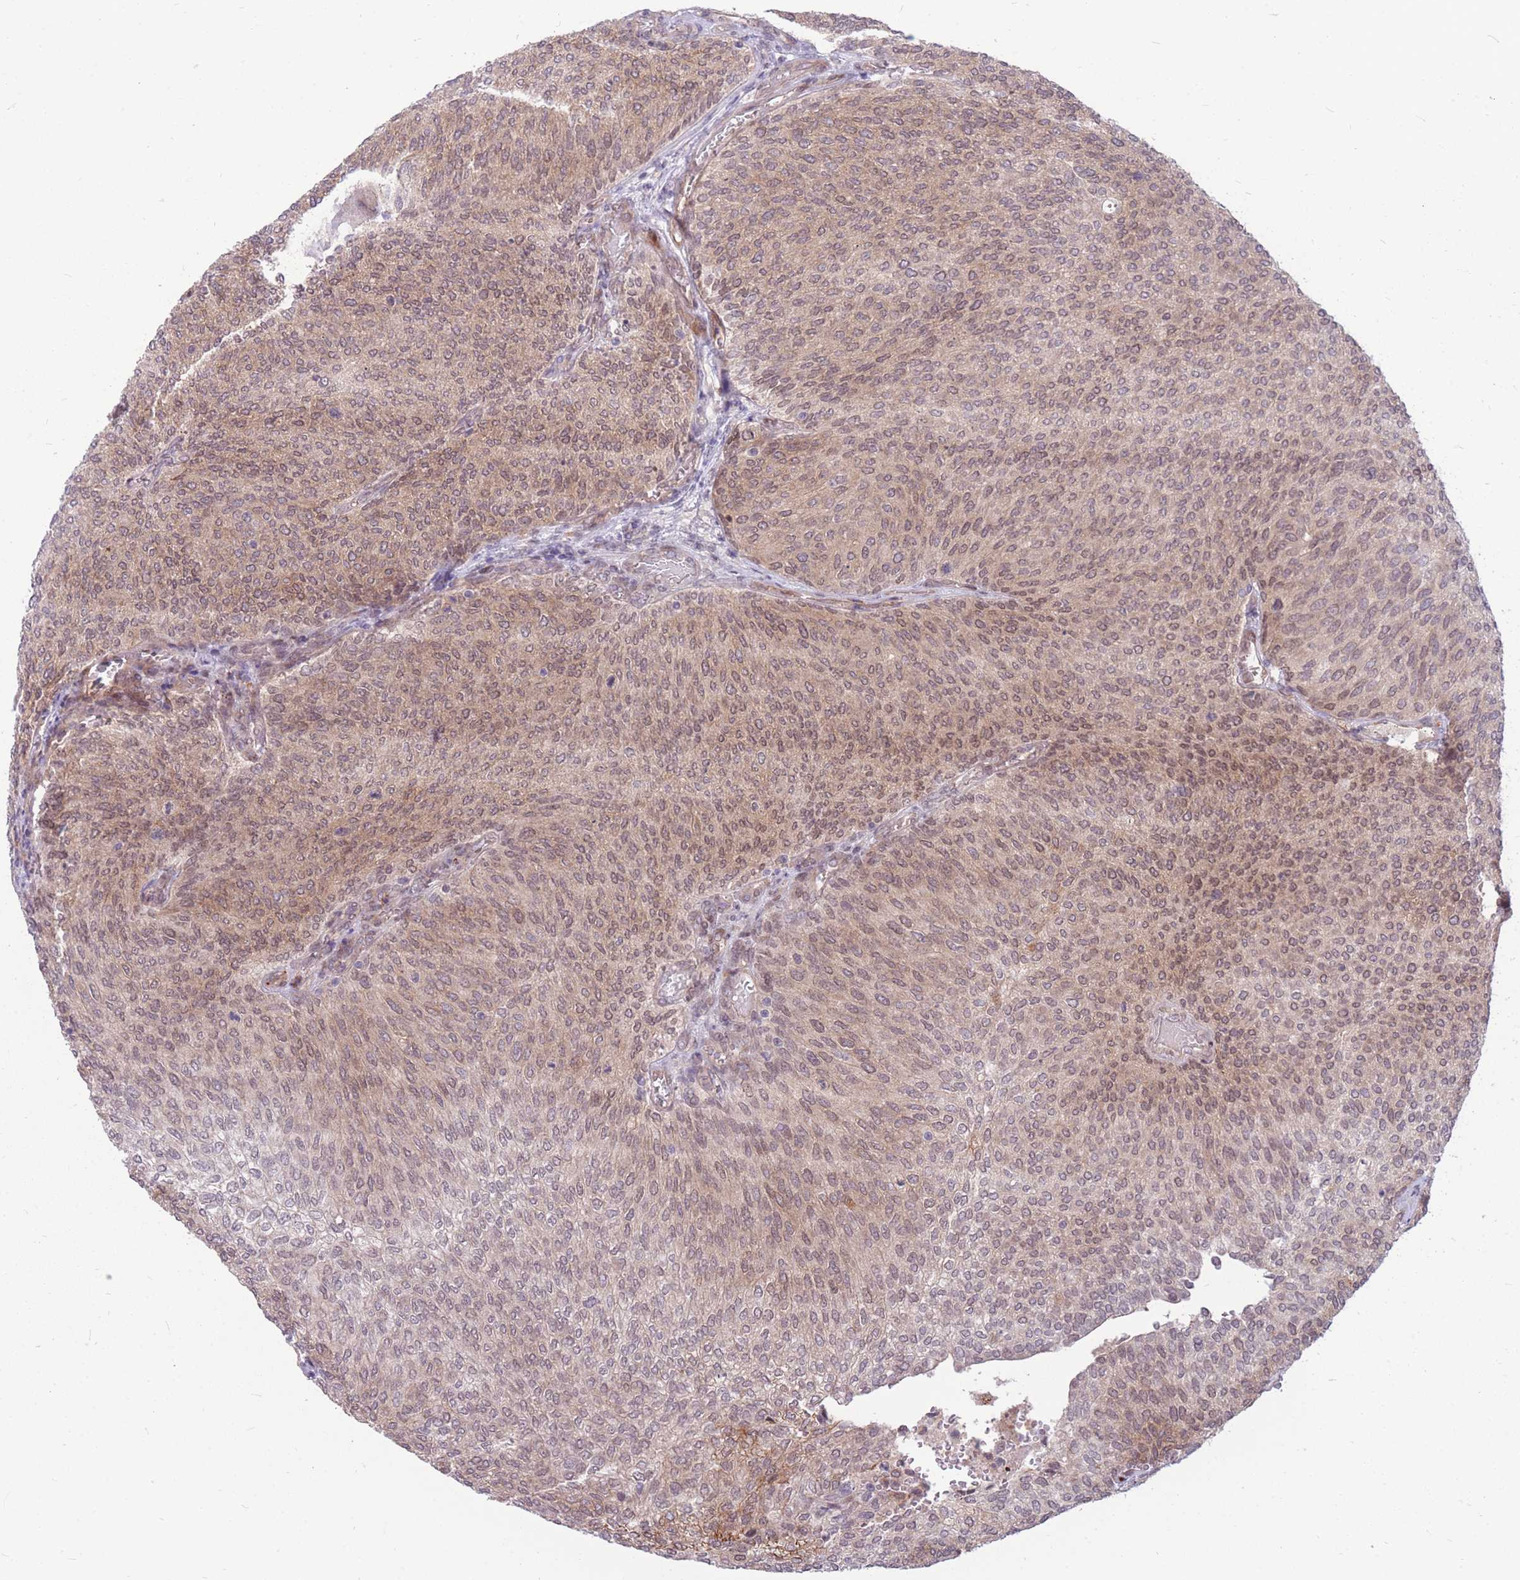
{"staining": {"intensity": "moderate", "quantity": ">75%", "location": "cytoplasmic/membranous,nuclear"}, "tissue": "urothelial cancer", "cell_type": "Tumor cells", "image_type": "cancer", "snomed": [{"axis": "morphology", "description": "Urothelial carcinoma, Low grade"}, {"axis": "topography", "description": "Urinary bladder"}], "caption": "Protein expression analysis of urothelial cancer demonstrates moderate cytoplasmic/membranous and nuclear positivity in about >75% of tumor cells. (DAB (3,3'-diaminobenzidine) IHC with brightfield microscopy, high magnification).", "gene": "TCF20", "patient": {"sex": "female", "age": 79}}